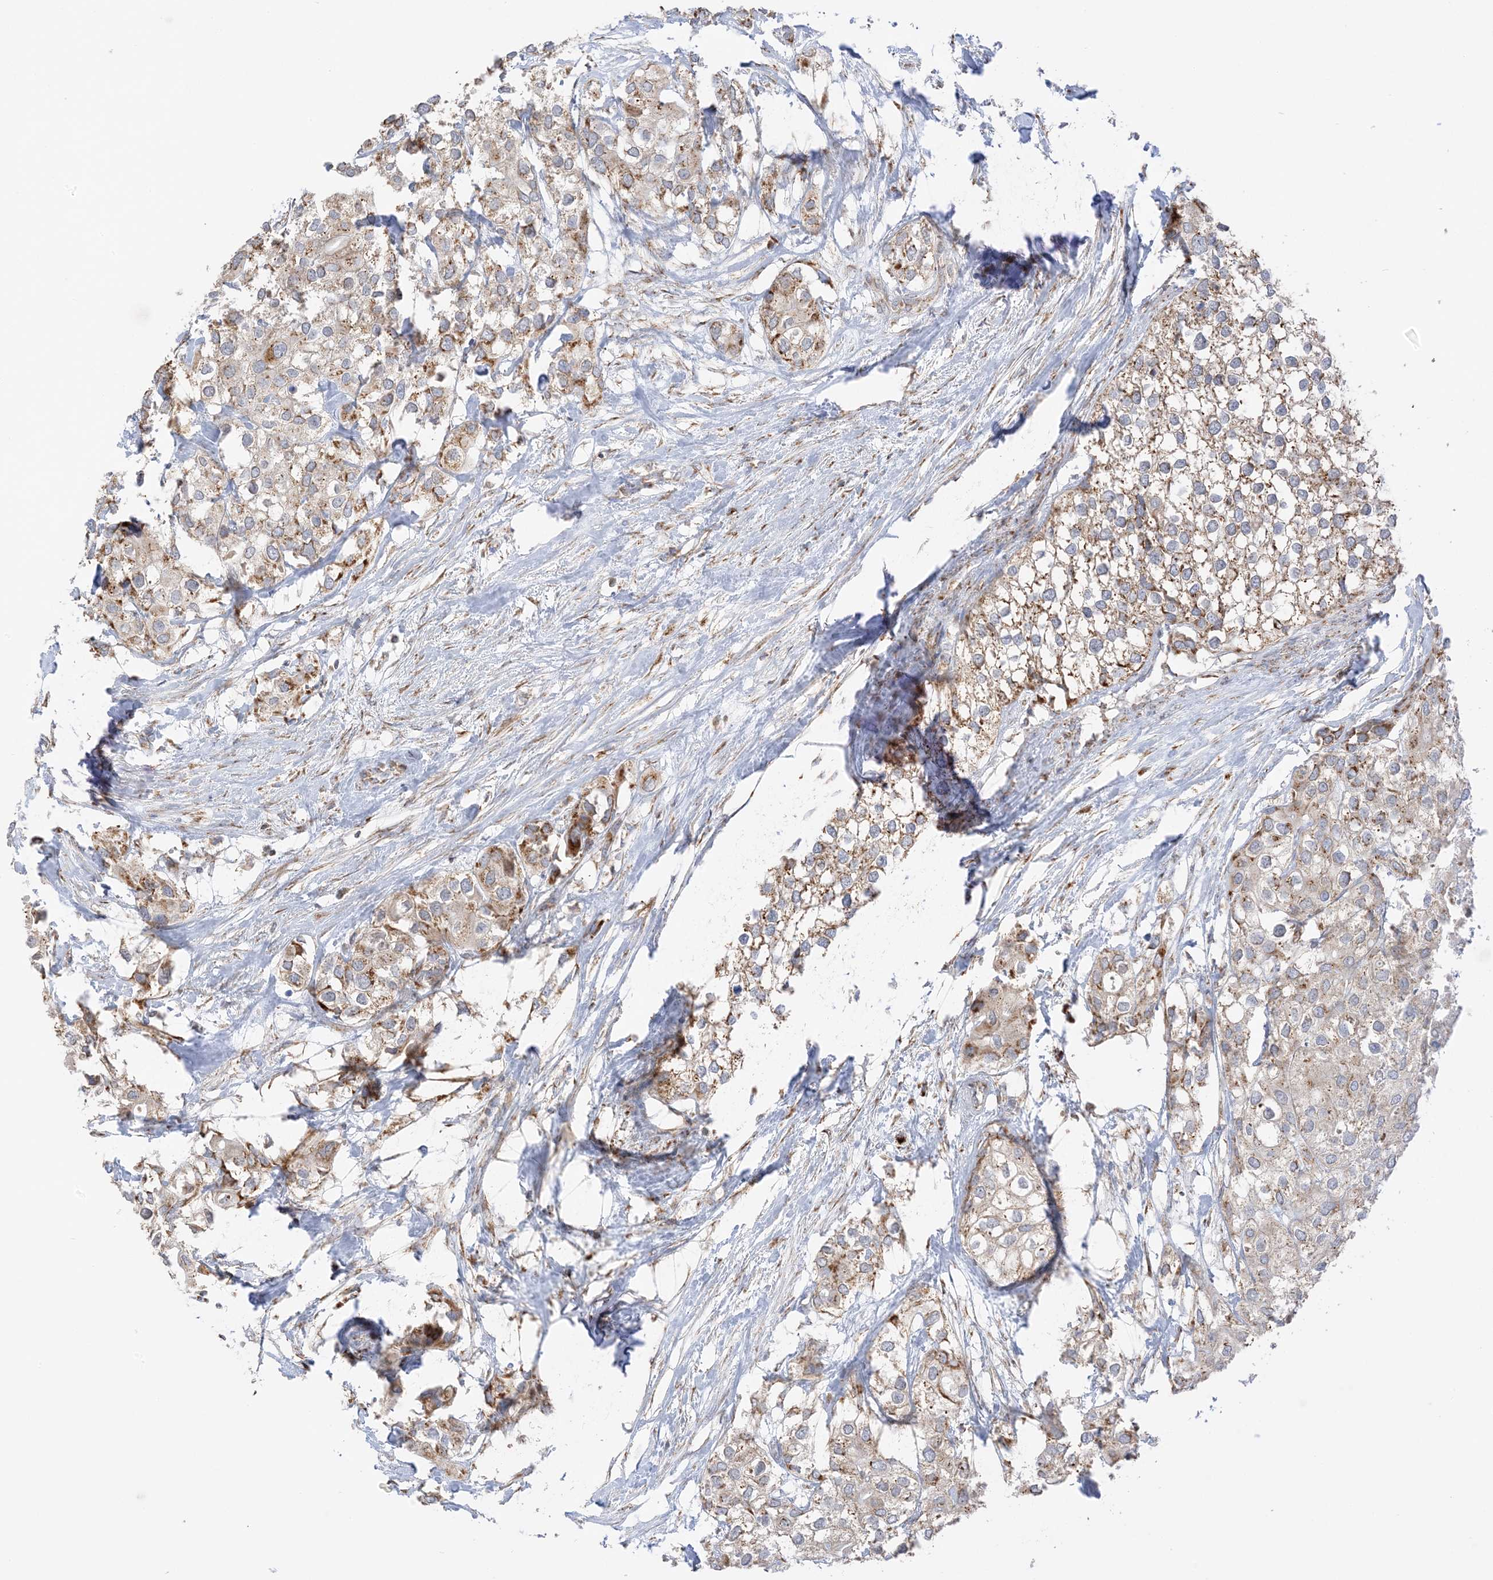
{"staining": {"intensity": "moderate", "quantity": ">75%", "location": "cytoplasmic/membranous"}, "tissue": "urothelial cancer", "cell_type": "Tumor cells", "image_type": "cancer", "snomed": [{"axis": "morphology", "description": "Urothelial carcinoma, High grade"}, {"axis": "topography", "description": "Urinary bladder"}], "caption": "High-grade urothelial carcinoma stained for a protein (brown) exhibits moderate cytoplasmic/membranous positive positivity in approximately >75% of tumor cells.", "gene": "SLC25A12", "patient": {"sex": "male", "age": 64}}